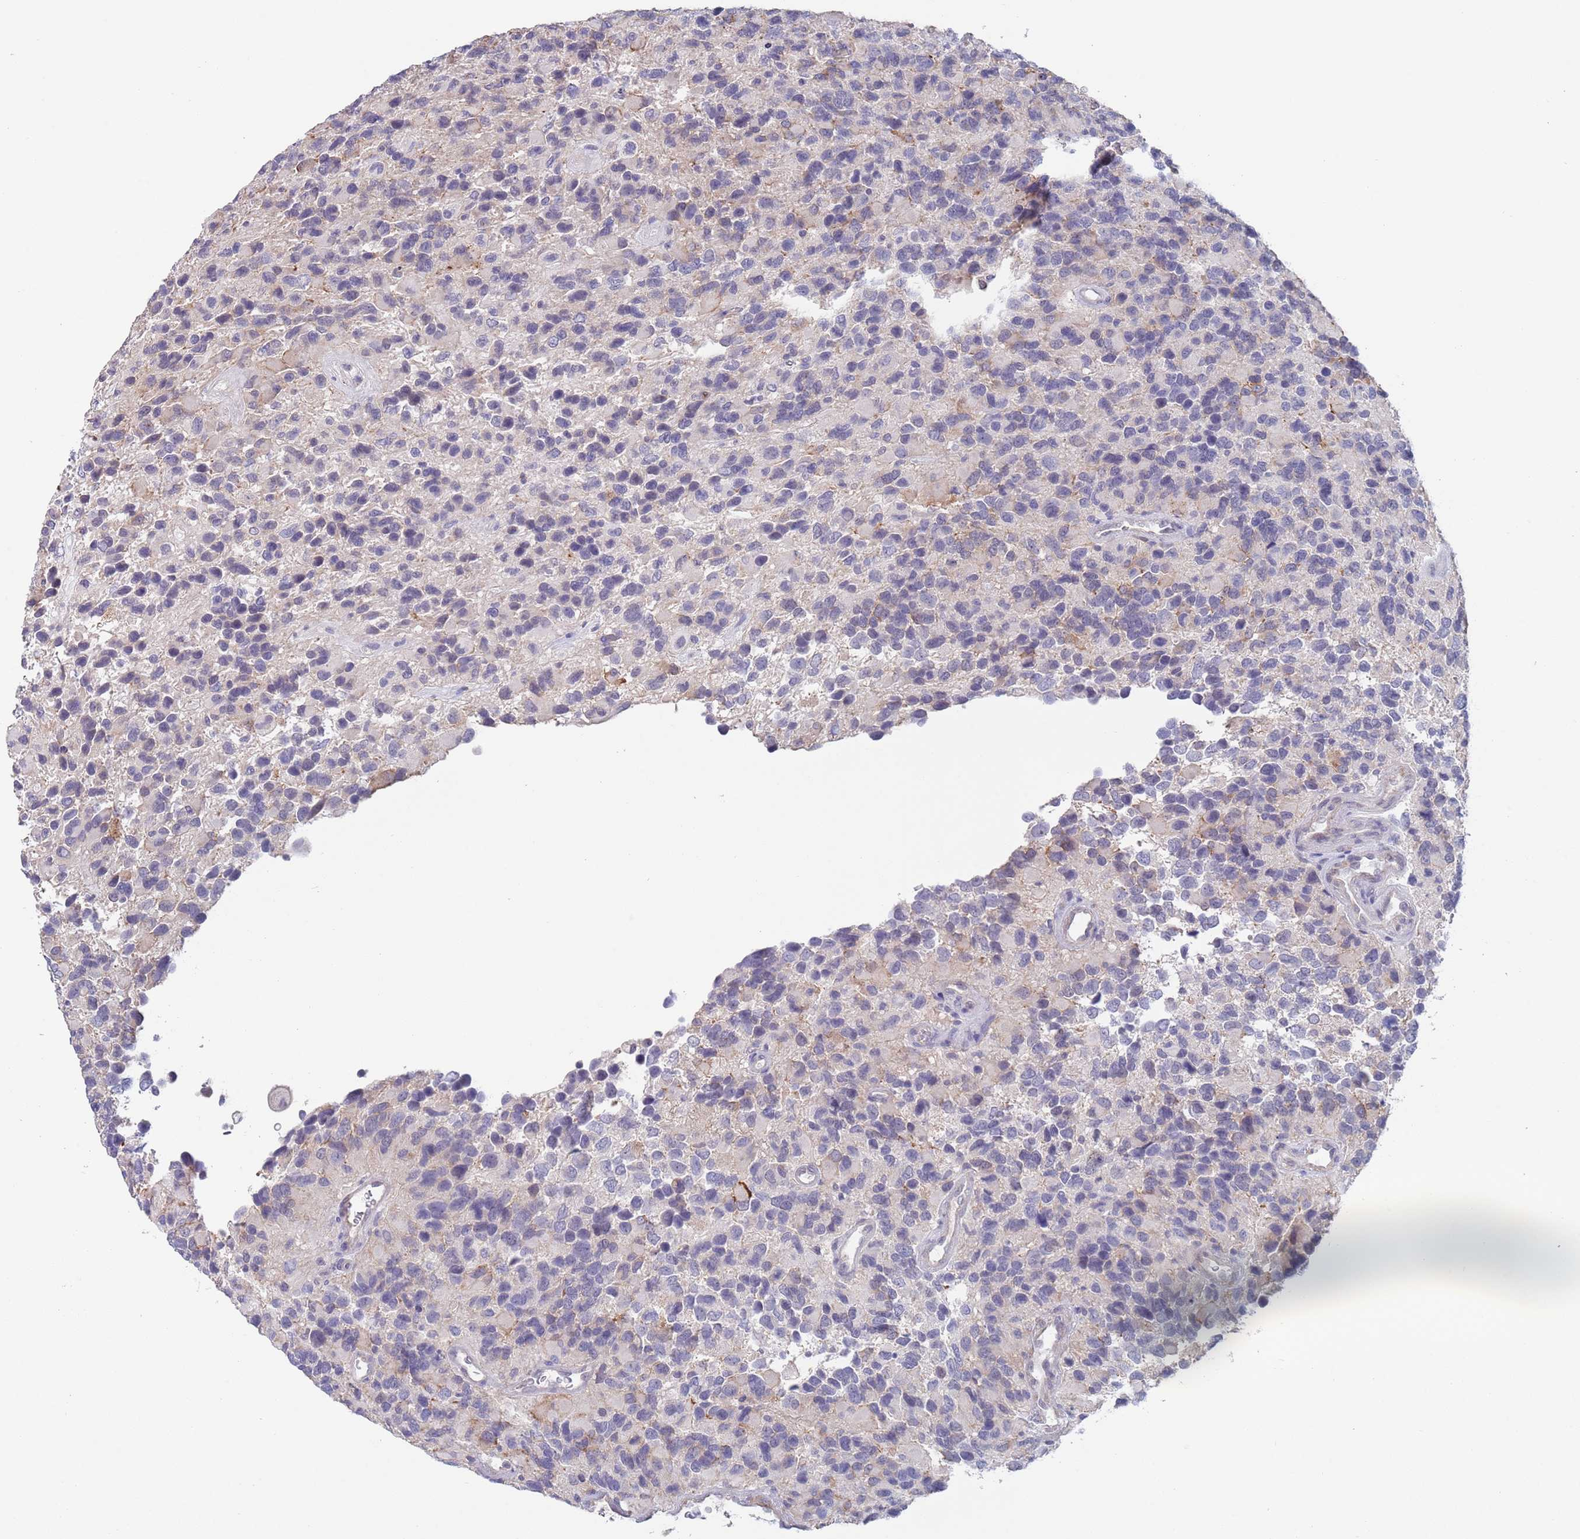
{"staining": {"intensity": "negative", "quantity": "none", "location": "none"}, "tissue": "glioma", "cell_type": "Tumor cells", "image_type": "cancer", "snomed": [{"axis": "morphology", "description": "Glioma, malignant, High grade"}, {"axis": "topography", "description": "Brain"}], "caption": "Tumor cells show no significant positivity in glioma. The staining is performed using DAB (3,3'-diaminobenzidine) brown chromogen with nuclei counter-stained in using hematoxylin.", "gene": "RNF169", "patient": {"sex": "male", "age": 77}}